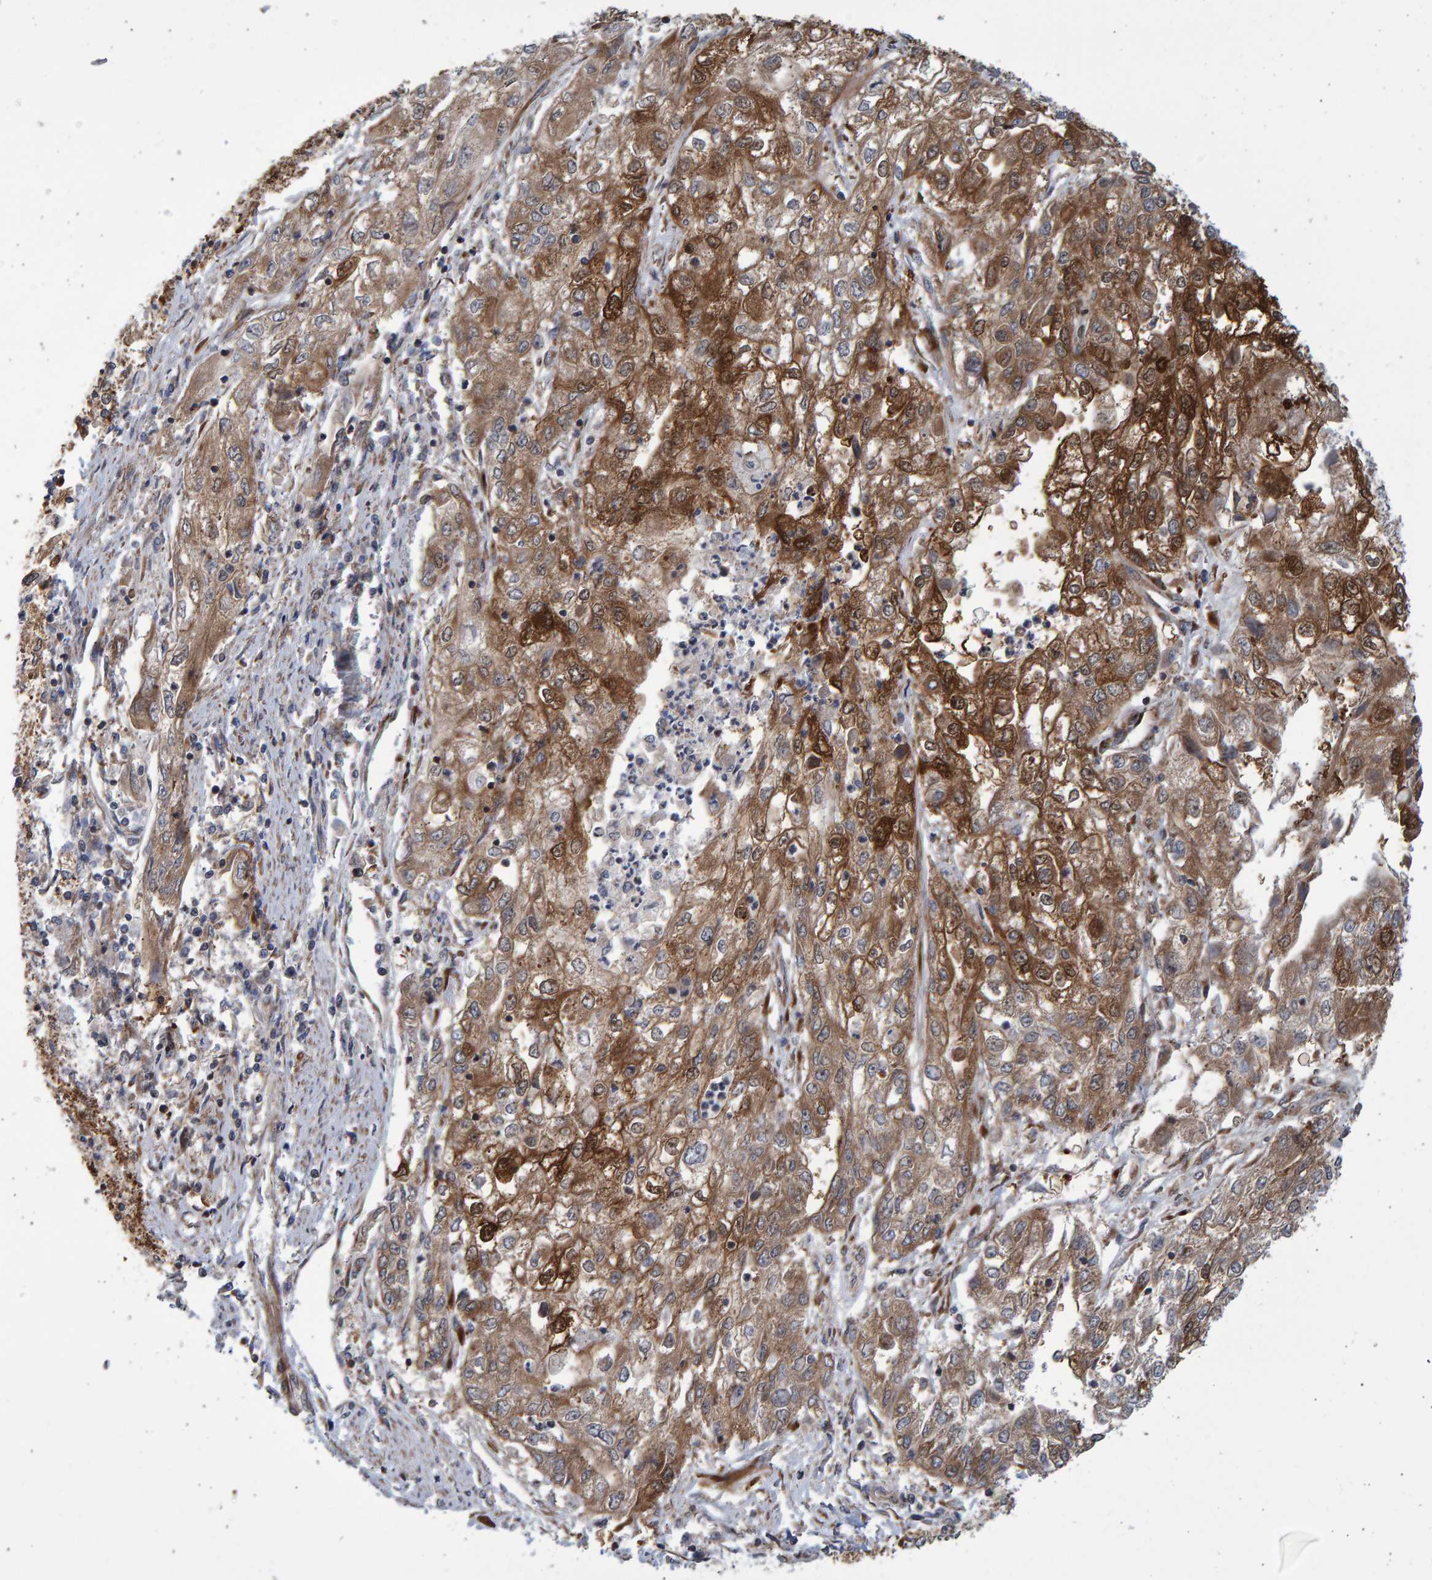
{"staining": {"intensity": "moderate", "quantity": ">75%", "location": "cytoplasmic/membranous"}, "tissue": "endometrial cancer", "cell_type": "Tumor cells", "image_type": "cancer", "snomed": [{"axis": "morphology", "description": "Adenocarcinoma, NOS"}, {"axis": "topography", "description": "Endometrium"}], "caption": "Tumor cells show medium levels of moderate cytoplasmic/membranous staining in approximately >75% of cells in human endometrial cancer (adenocarcinoma).", "gene": "LRBA", "patient": {"sex": "female", "age": 49}}